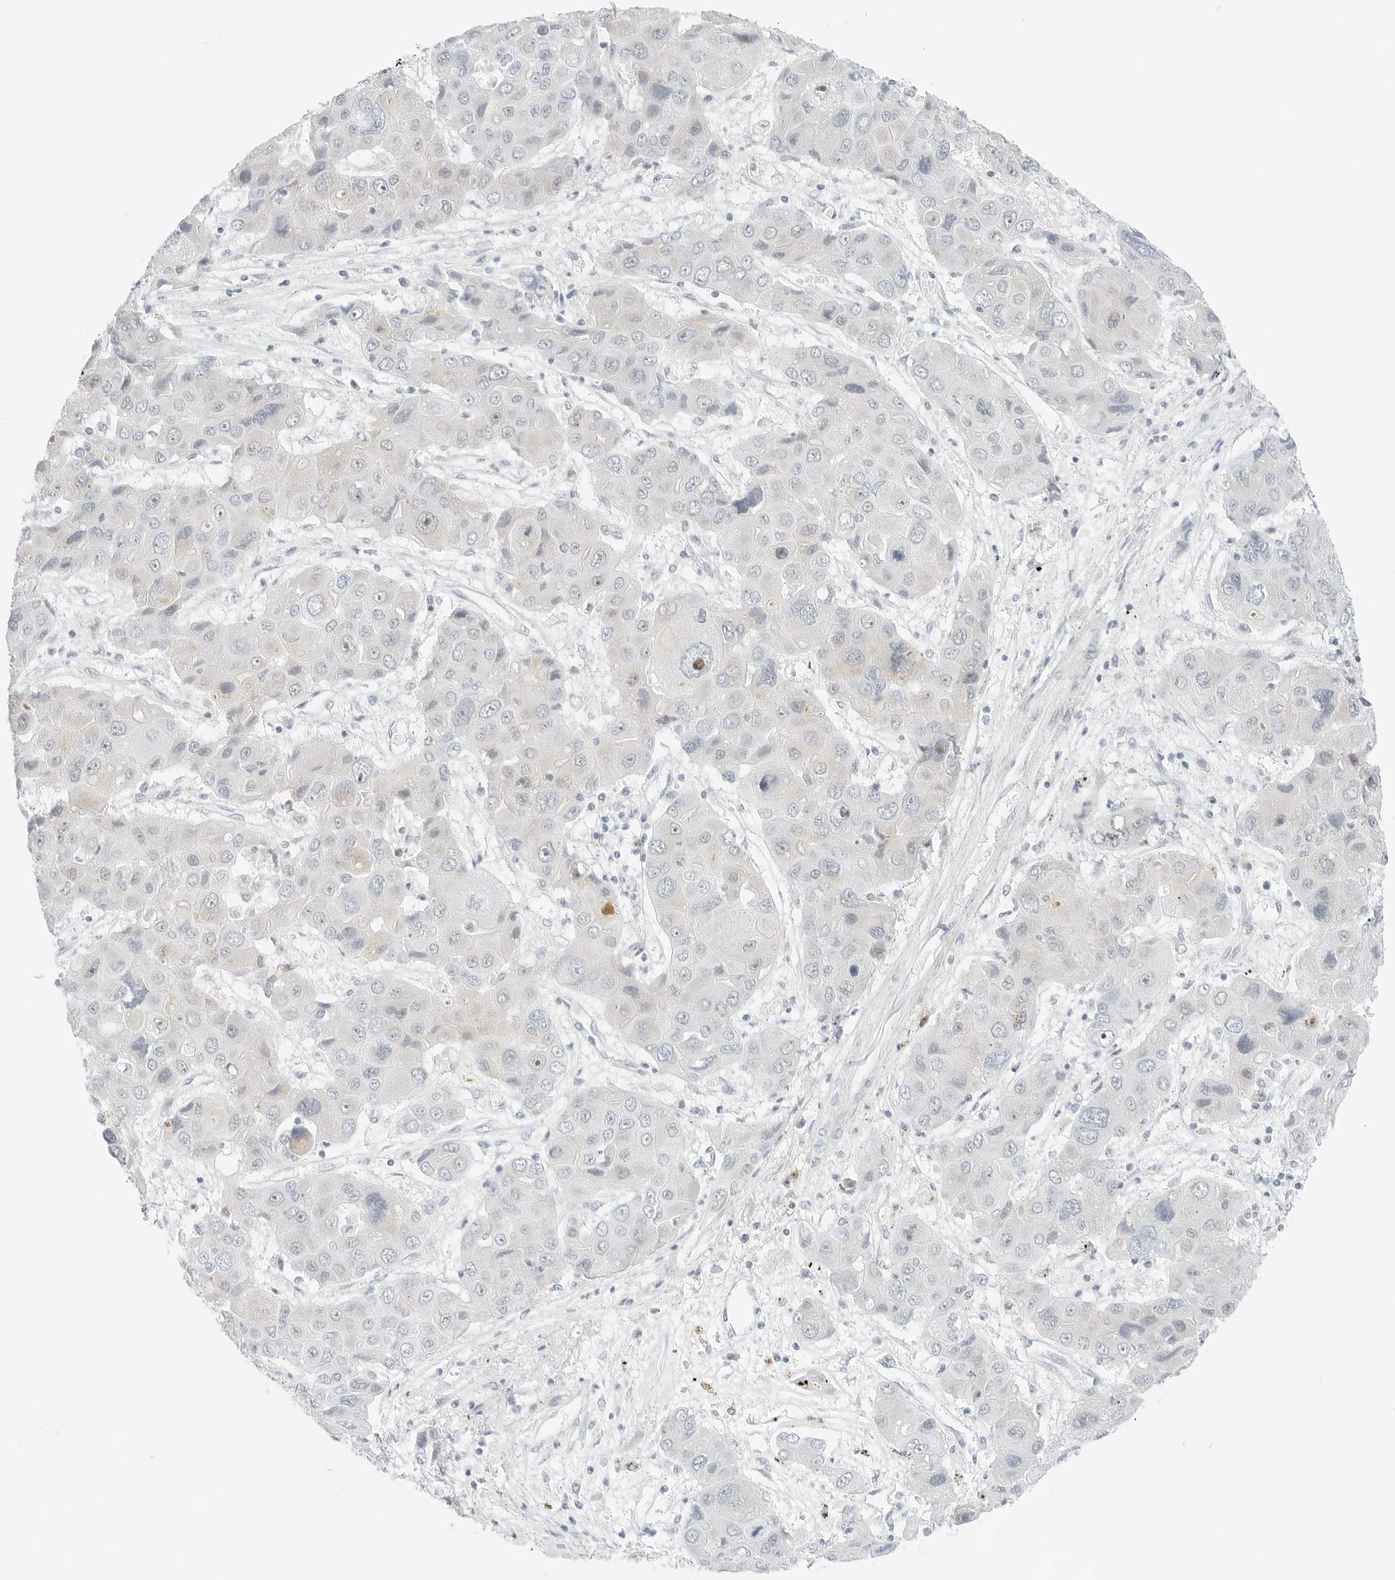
{"staining": {"intensity": "moderate", "quantity": "<25%", "location": "nuclear"}, "tissue": "liver cancer", "cell_type": "Tumor cells", "image_type": "cancer", "snomed": [{"axis": "morphology", "description": "Cholangiocarcinoma"}, {"axis": "topography", "description": "Liver"}], "caption": "Protein expression analysis of liver cholangiocarcinoma shows moderate nuclear staining in approximately <25% of tumor cells. The protein is shown in brown color, while the nuclei are stained blue.", "gene": "CCSAP", "patient": {"sex": "male", "age": 67}}